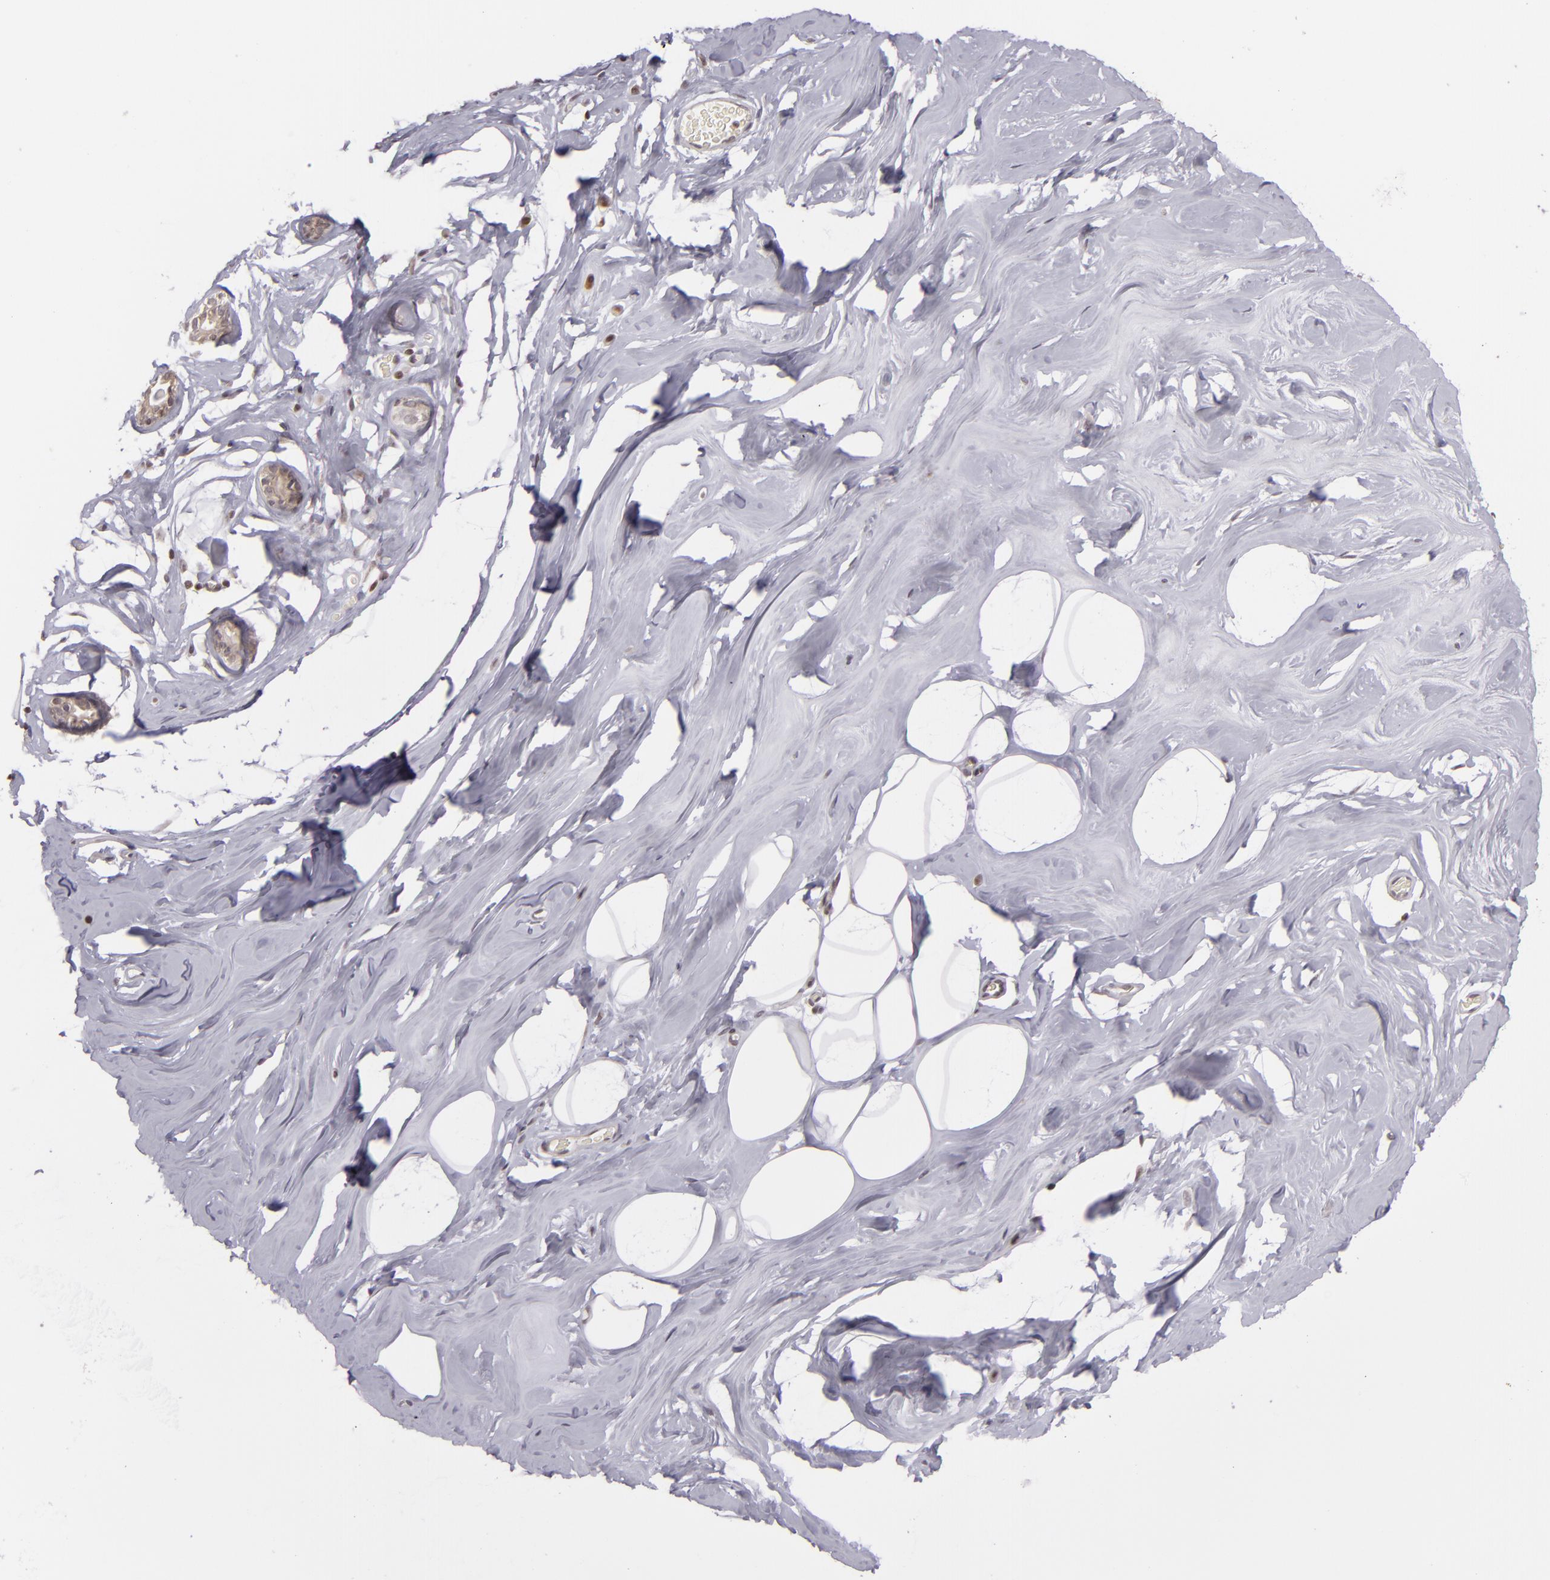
{"staining": {"intensity": "weak", "quantity": ">75%", "location": "nuclear"}, "tissue": "breast", "cell_type": "Adipocytes", "image_type": "normal", "snomed": [{"axis": "morphology", "description": "Normal tissue, NOS"}, {"axis": "morphology", "description": "Fibrosis, NOS"}, {"axis": "topography", "description": "Breast"}], "caption": "A low amount of weak nuclear expression is seen in about >75% of adipocytes in normal breast. (DAB = brown stain, brightfield microscopy at high magnification).", "gene": "AKAP6", "patient": {"sex": "female", "age": 39}}